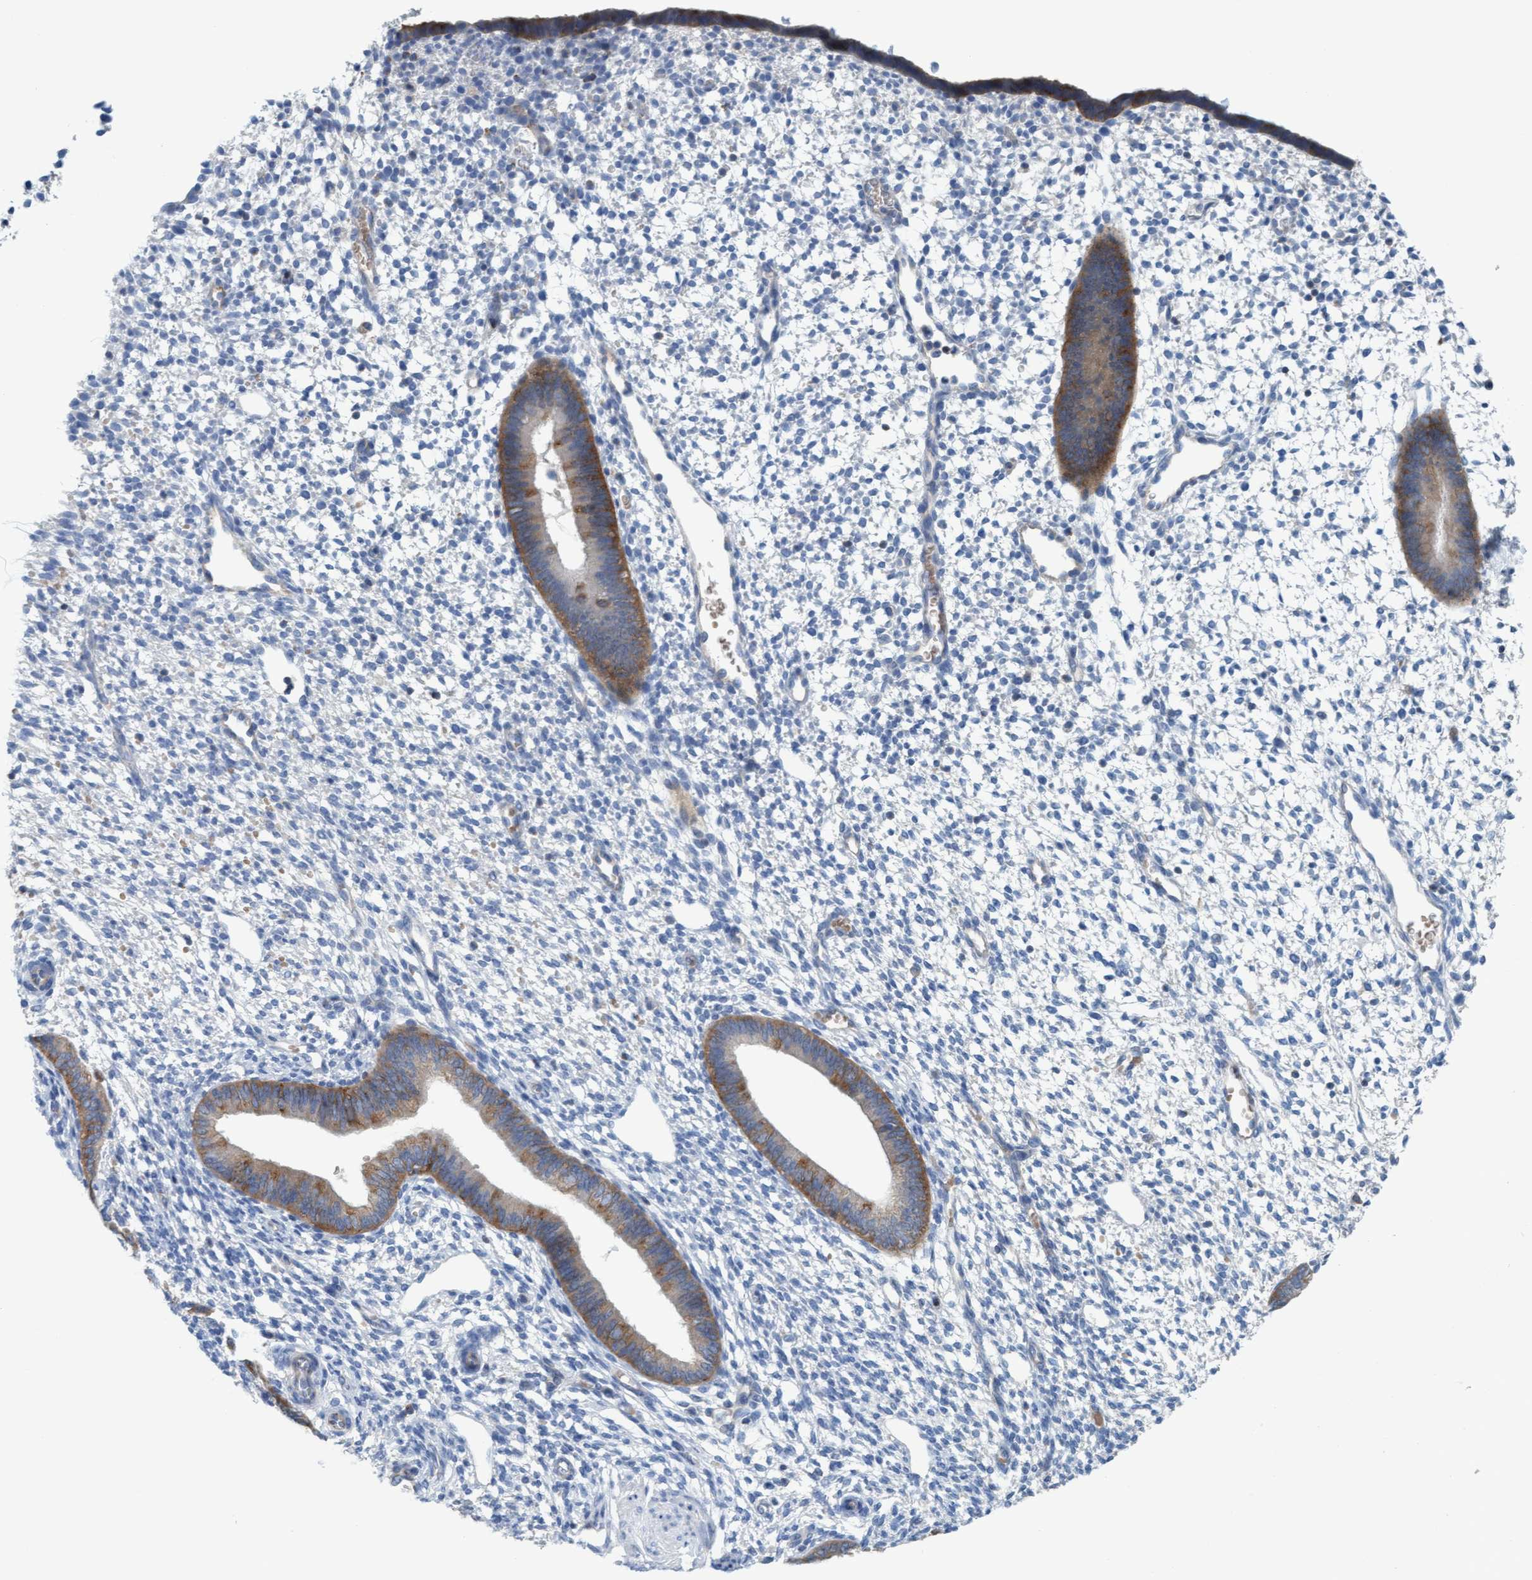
{"staining": {"intensity": "negative", "quantity": "none", "location": "none"}, "tissue": "endometrium", "cell_type": "Cells in endometrial stroma", "image_type": "normal", "snomed": [{"axis": "morphology", "description": "Normal tissue, NOS"}, {"axis": "topography", "description": "Endometrium"}], "caption": "Immunohistochemistry (IHC) of unremarkable endometrium displays no positivity in cells in endometrial stroma. The staining was performed using DAB to visualize the protein expression in brown, while the nuclei were stained in blue with hematoxylin (Magnification: 20x).", "gene": "SIGIRR", "patient": {"sex": "female", "age": 46}}